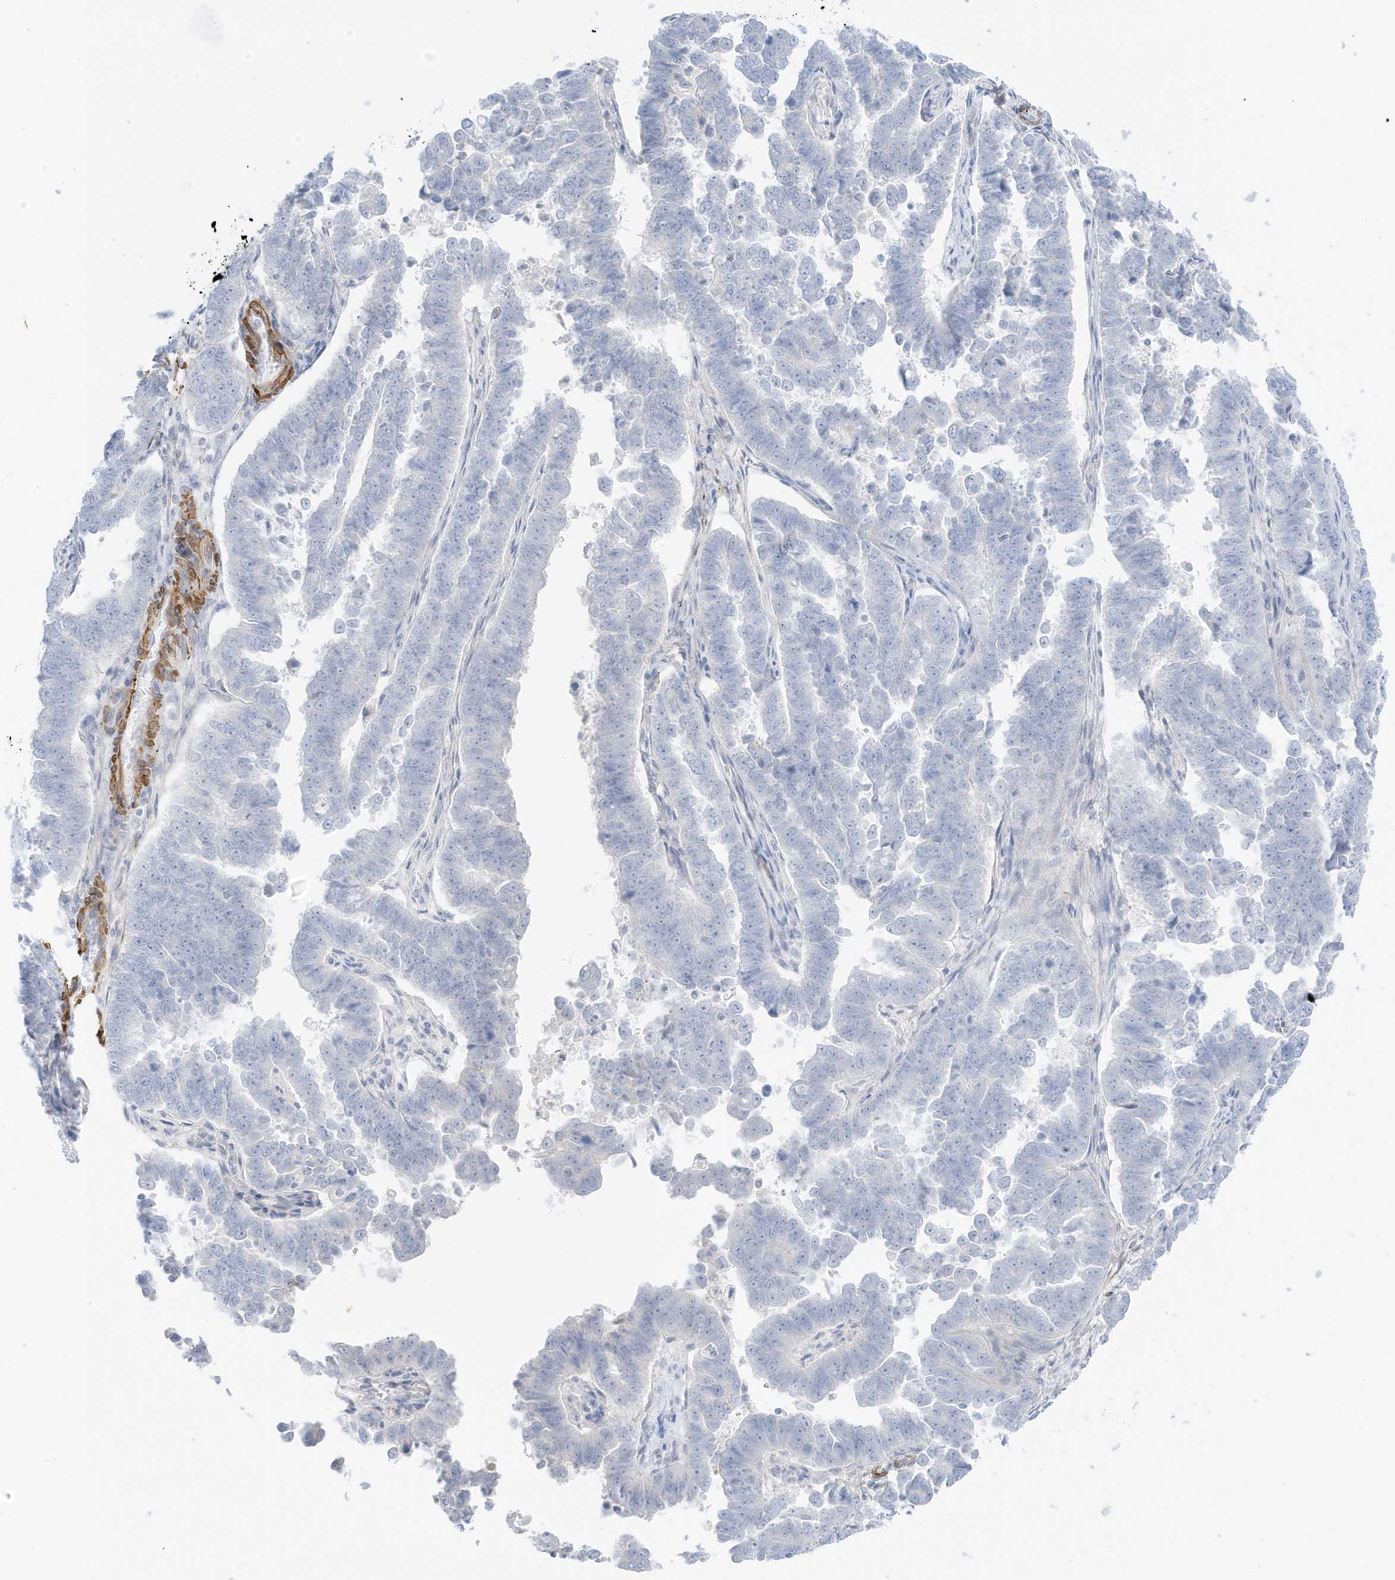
{"staining": {"intensity": "negative", "quantity": "none", "location": "none"}, "tissue": "endometrial cancer", "cell_type": "Tumor cells", "image_type": "cancer", "snomed": [{"axis": "morphology", "description": "Adenocarcinoma, NOS"}, {"axis": "topography", "description": "Endometrium"}], "caption": "Immunohistochemistry image of neoplastic tissue: endometrial cancer (adenocarcinoma) stained with DAB exhibits no significant protein positivity in tumor cells. (DAB immunohistochemistry (IHC) visualized using brightfield microscopy, high magnification).", "gene": "SLC22A13", "patient": {"sex": "female", "age": 75}}